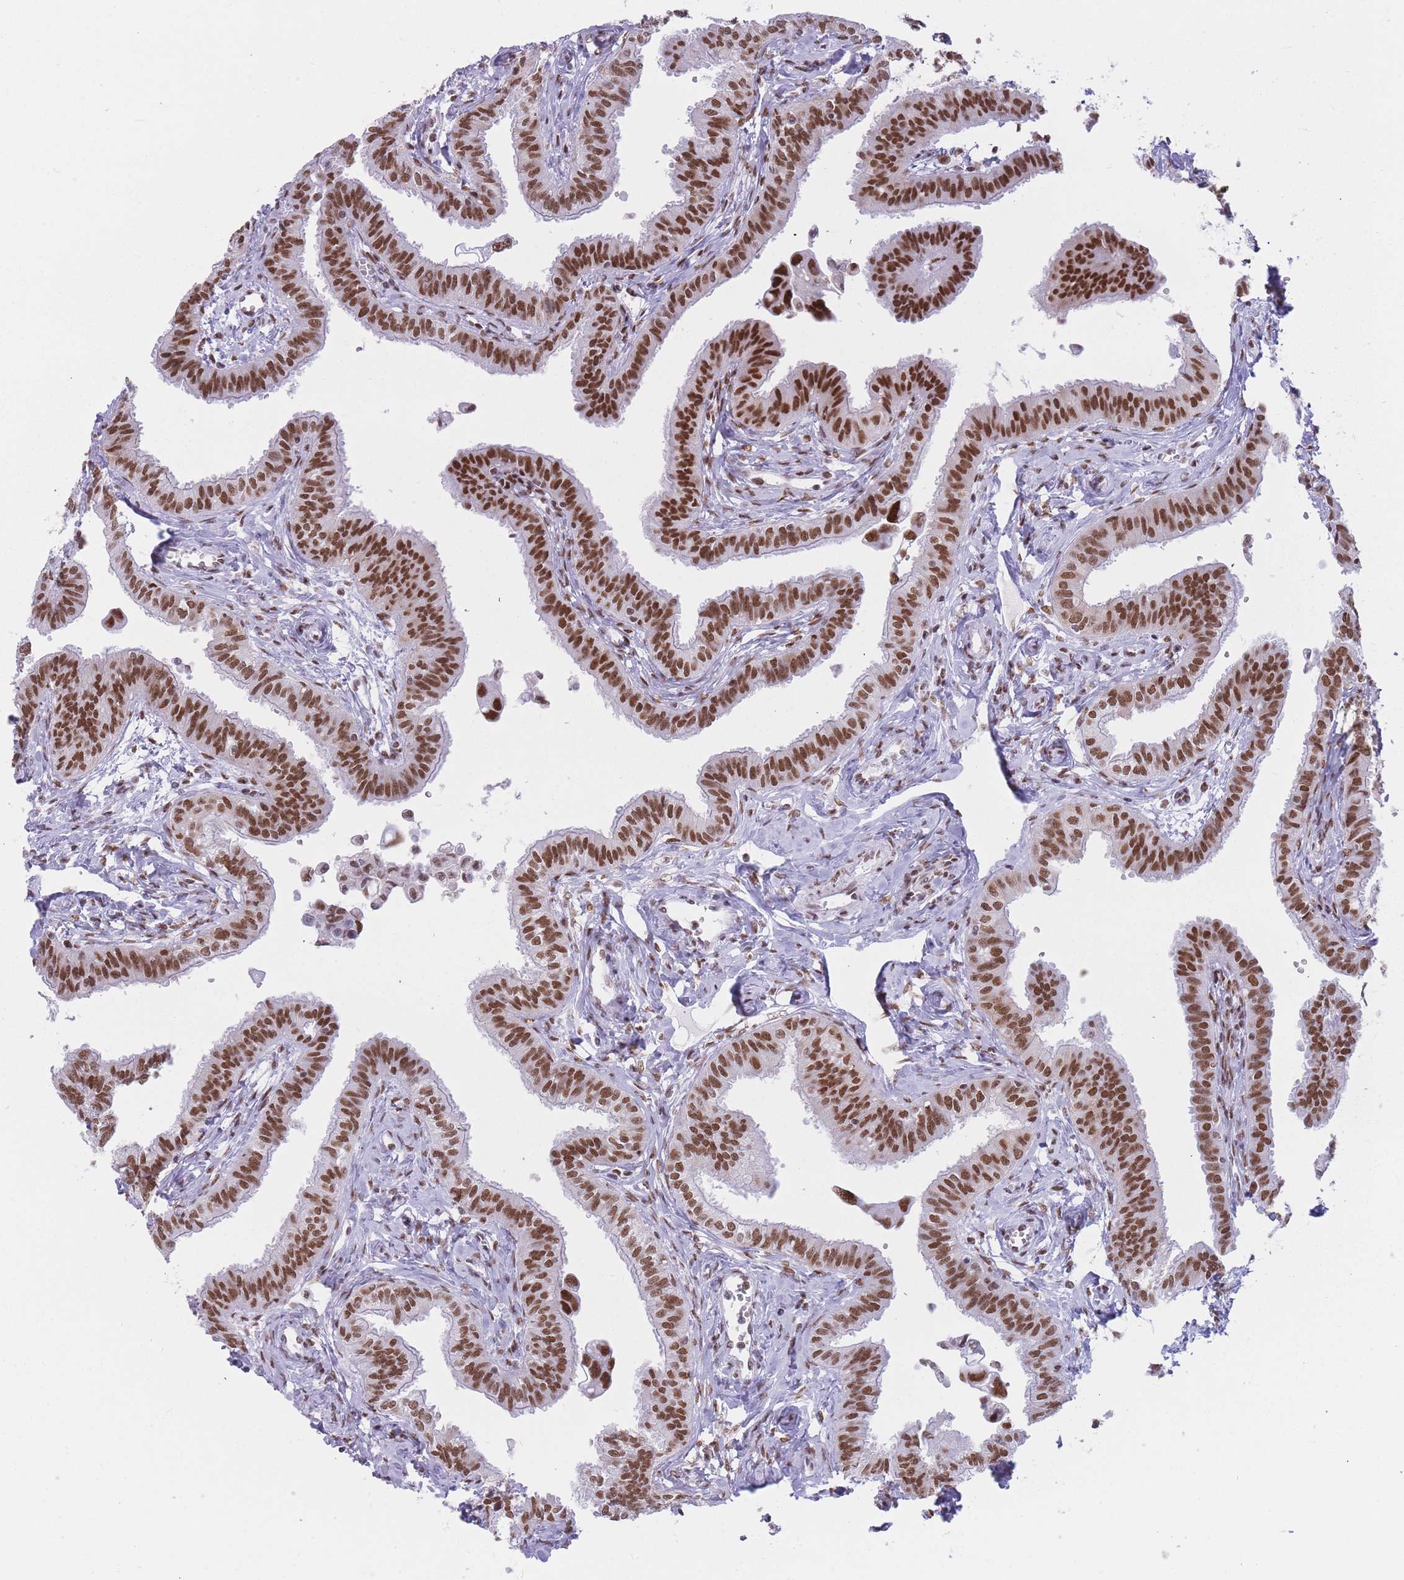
{"staining": {"intensity": "strong", "quantity": ">75%", "location": "nuclear"}, "tissue": "fallopian tube", "cell_type": "Glandular cells", "image_type": "normal", "snomed": [{"axis": "morphology", "description": "Normal tissue, NOS"}, {"axis": "morphology", "description": "Carcinoma, NOS"}, {"axis": "topography", "description": "Fallopian tube"}, {"axis": "topography", "description": "Ovary"}], "caption": "High-magnification brightfield microscopy of normal fallopian tube stained with DAB (brown) and counterstained with hematoxylin (blue). glandular cells exhibit strong nuclear positivity is identified in about>75% of cells. (brown staining indicates protein expression, while blue staining denotes nuclei).", "gene": "HNRNPUL1", "patient": {"sex": "female", "age": 59}}